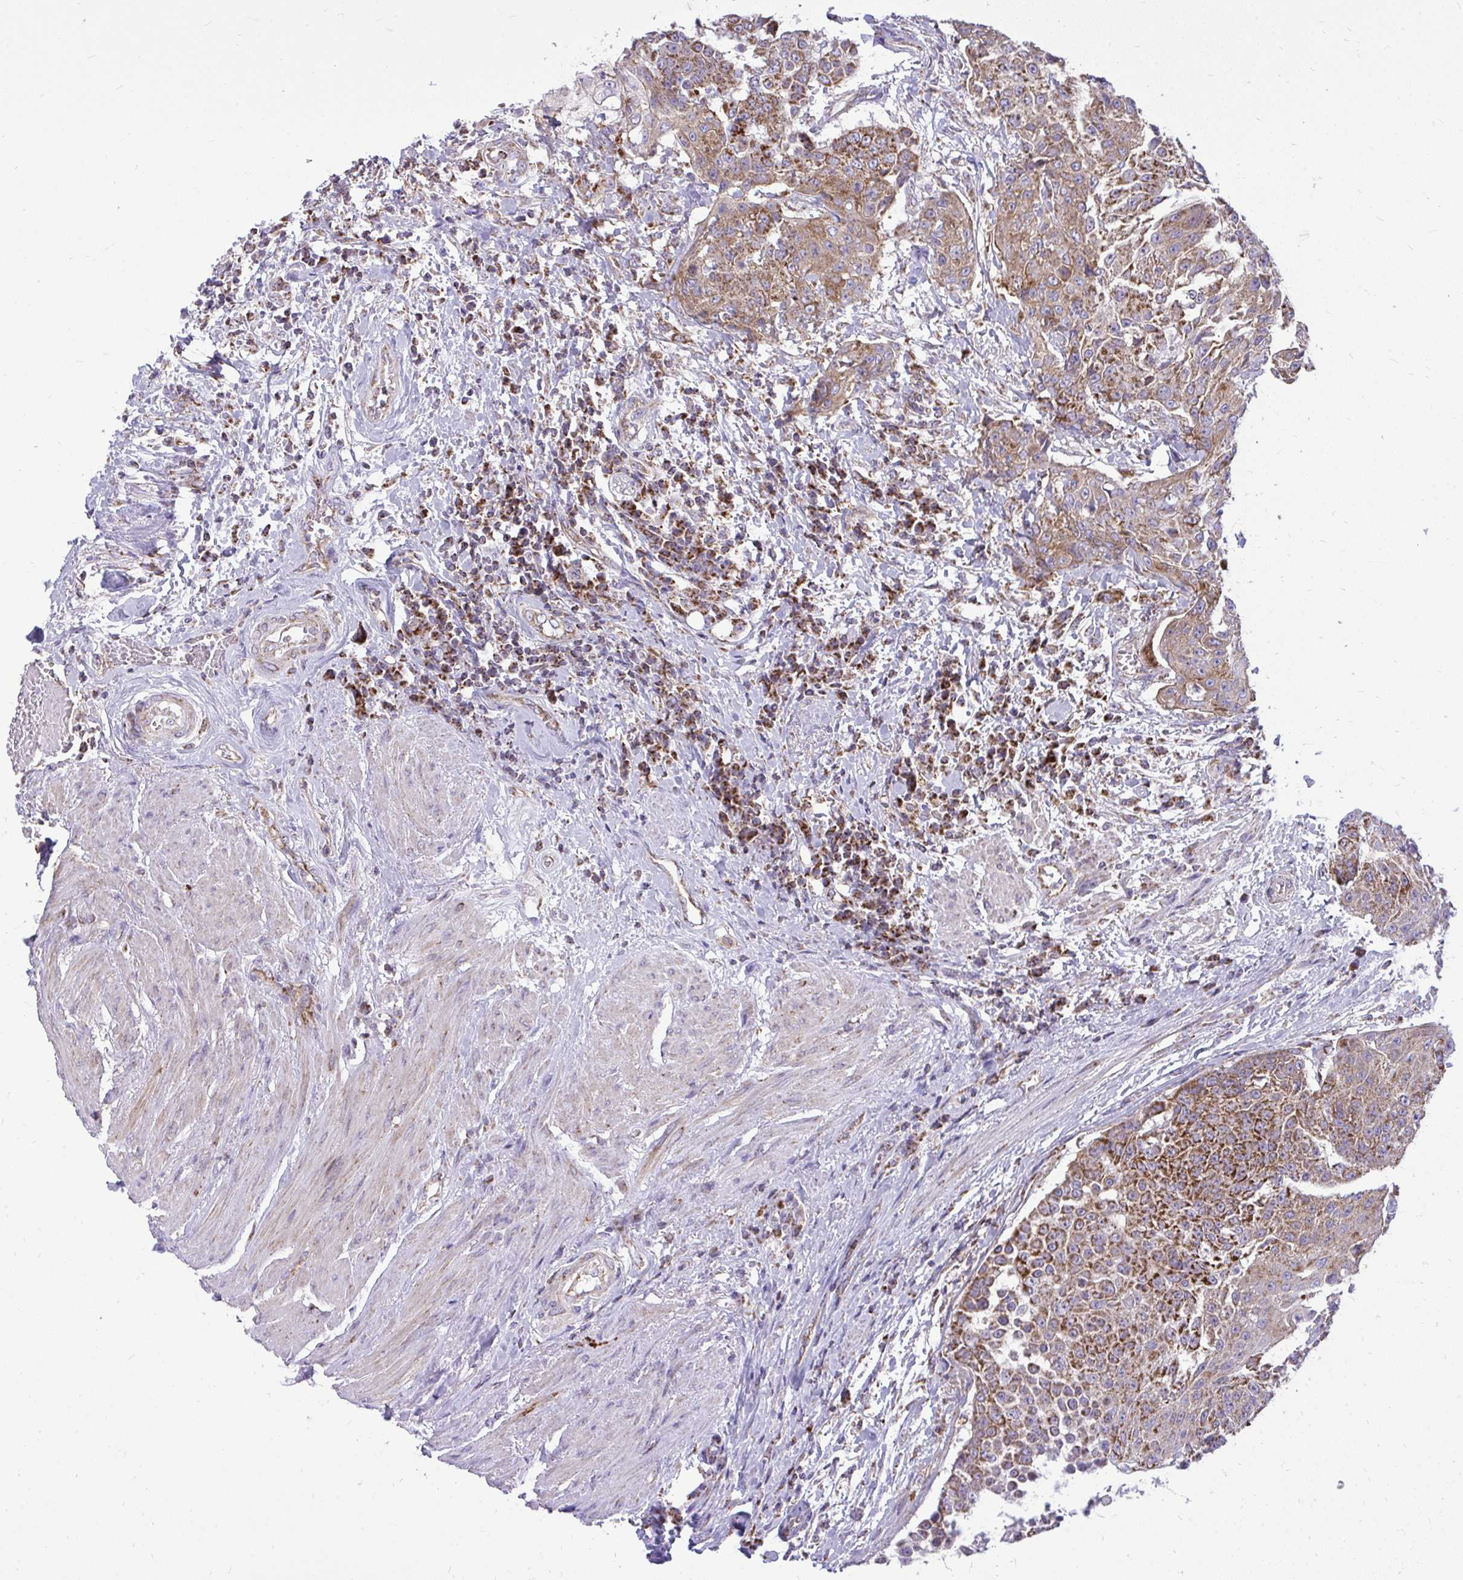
{"staining": {"intensity": "moderate", "quantity": ">75%", "location": "cytoplasmic/membranous"}, "tissue": "urothelial cancer", "cell_type": "Tumor cells", "image_type": "cancer", "snomed": [{"axis": "morphology", "description": "Urothelial carcinoma, High grade"}, {"axis": "topography", "description": "Urinary bladder"}], "caption": "A high-resolution image shows immunohistochemistry (IHC) staining of urothelial cancer, which displays moderate cytoplasmic/membranous positivity in about >75% of tumor cells.", "gene": "SPTBN2", "patient": {"sex": "female", "age": 63}}